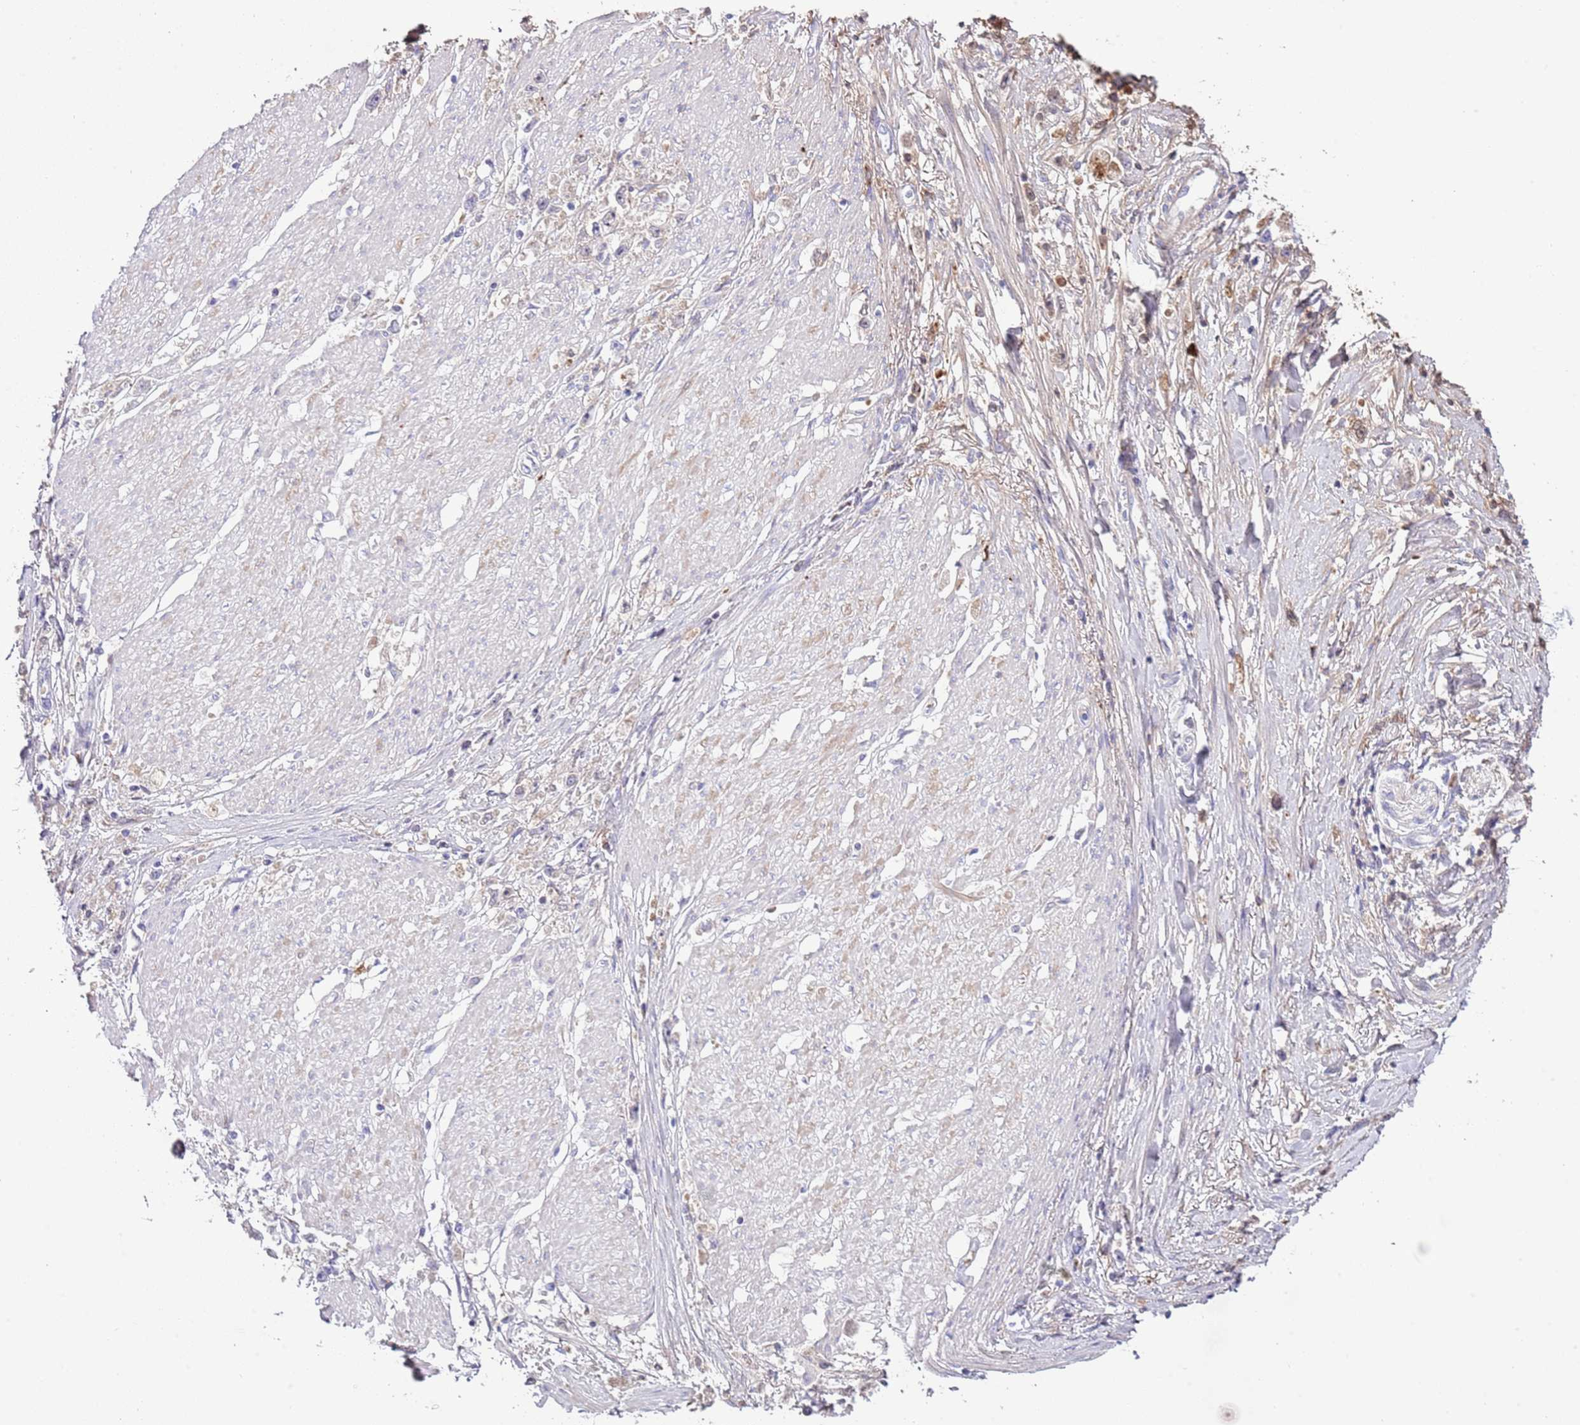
{"staining": {"intensity": "negative", "quantity": "none", "location": "none"}, "tissue": "stomach cancer", "cell_type": "Tumor cells", "image_type": "cancer", "snomed": [{"axis": "morphology", "description": "Adenocarcinoma, NOS"}, {"axis": "topography", "description": "Stomach"}], "caption": "DAB immunohistochemical staining of human adenocarcinoma (stomach) exhibits no significant staining in tumor cells.", "gene": "ABHD17C", "patient": {"sex": "female", "age": 59}}